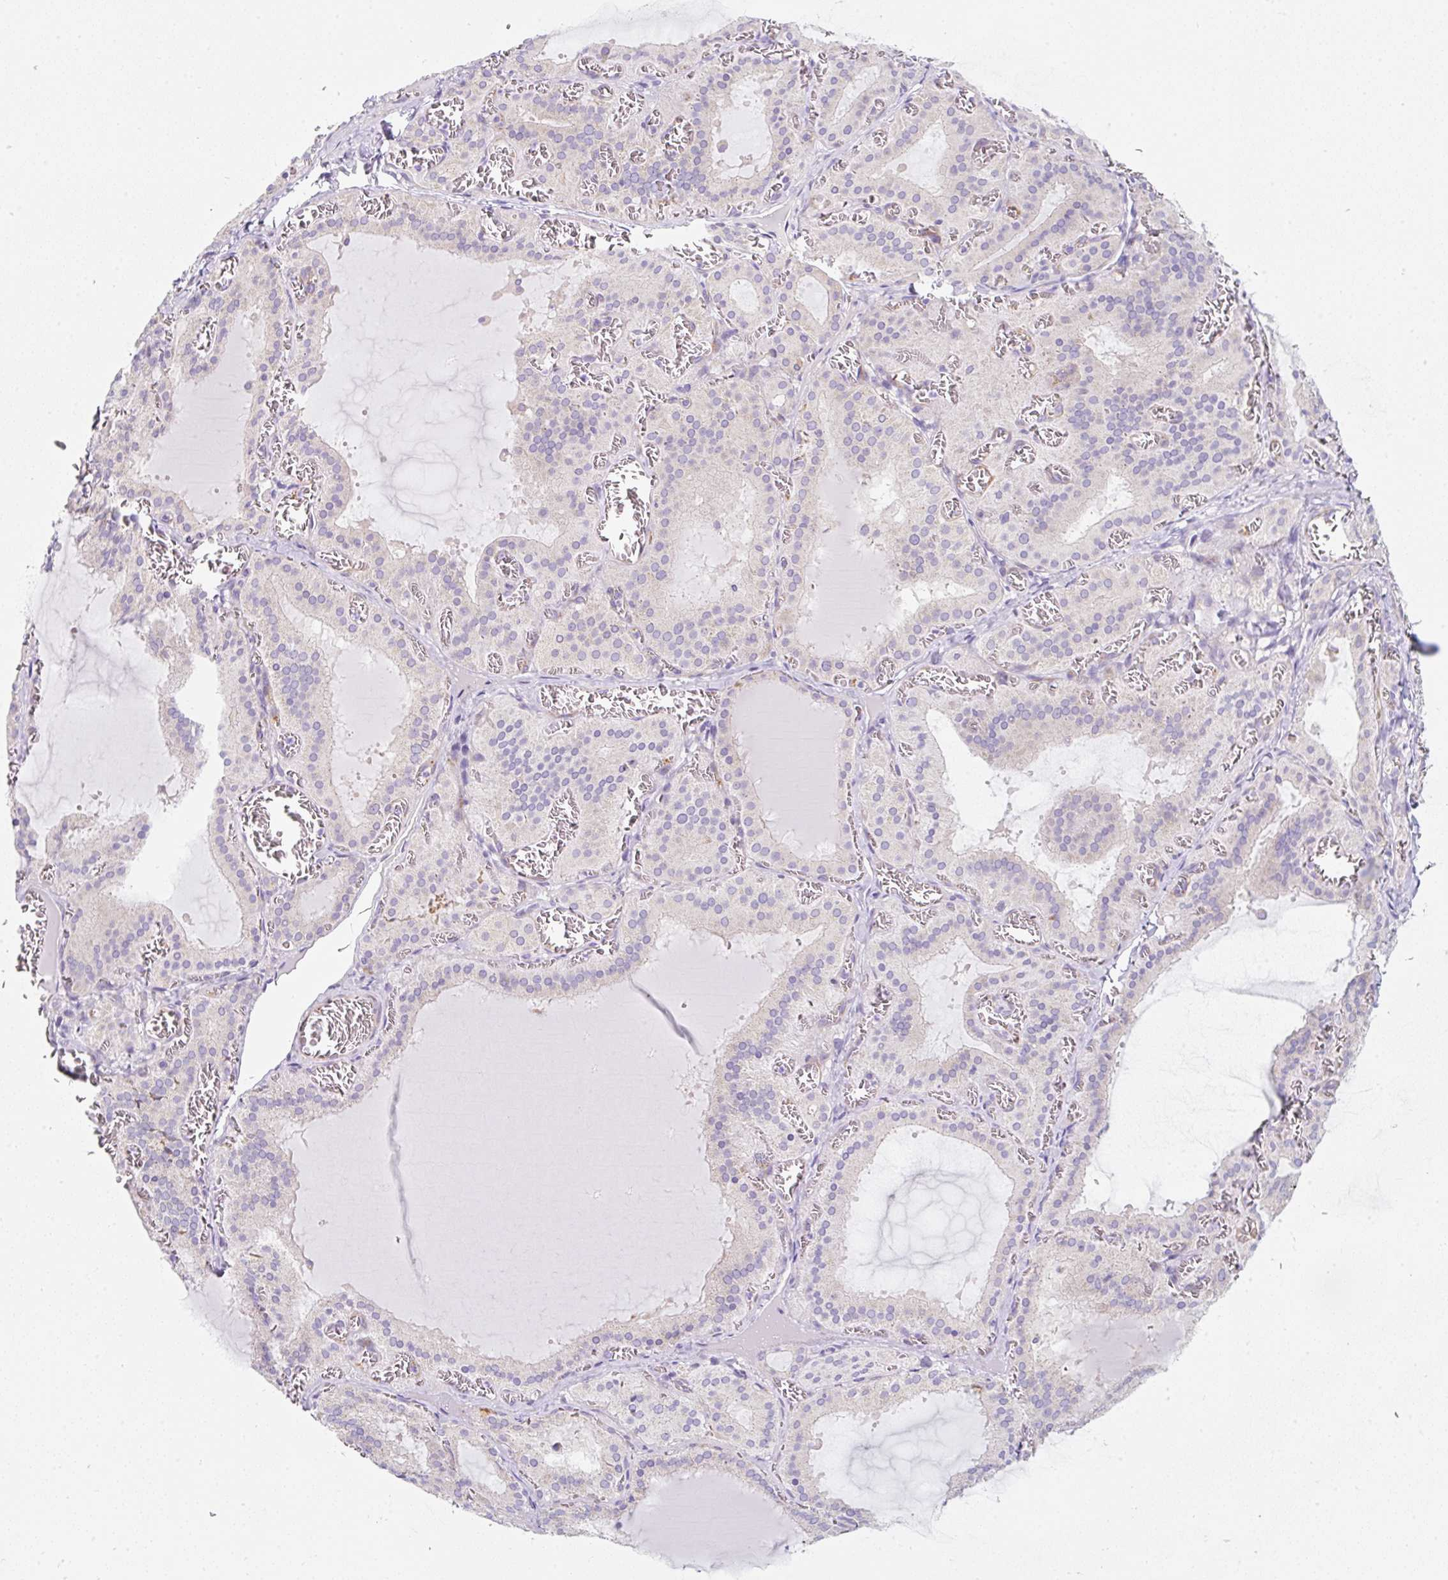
{"staining": {"intensity": "negative", "quantity": "none", "location": "none"}, "tissue": "thyroid gland", "cell_type": "Glandular cells", "image_type": "normal", "snomed": [{"axis": "morphology", "description": "Normal tissue, NOS"}, {"axis": "topography", "description": "Thyroid gland"}], "caption": "IHC of unremarkable thyroid gland exhibits no expression in glandular cells.", "gene": "ERAP2", "patient": {"sex": "female", "age": 30}}